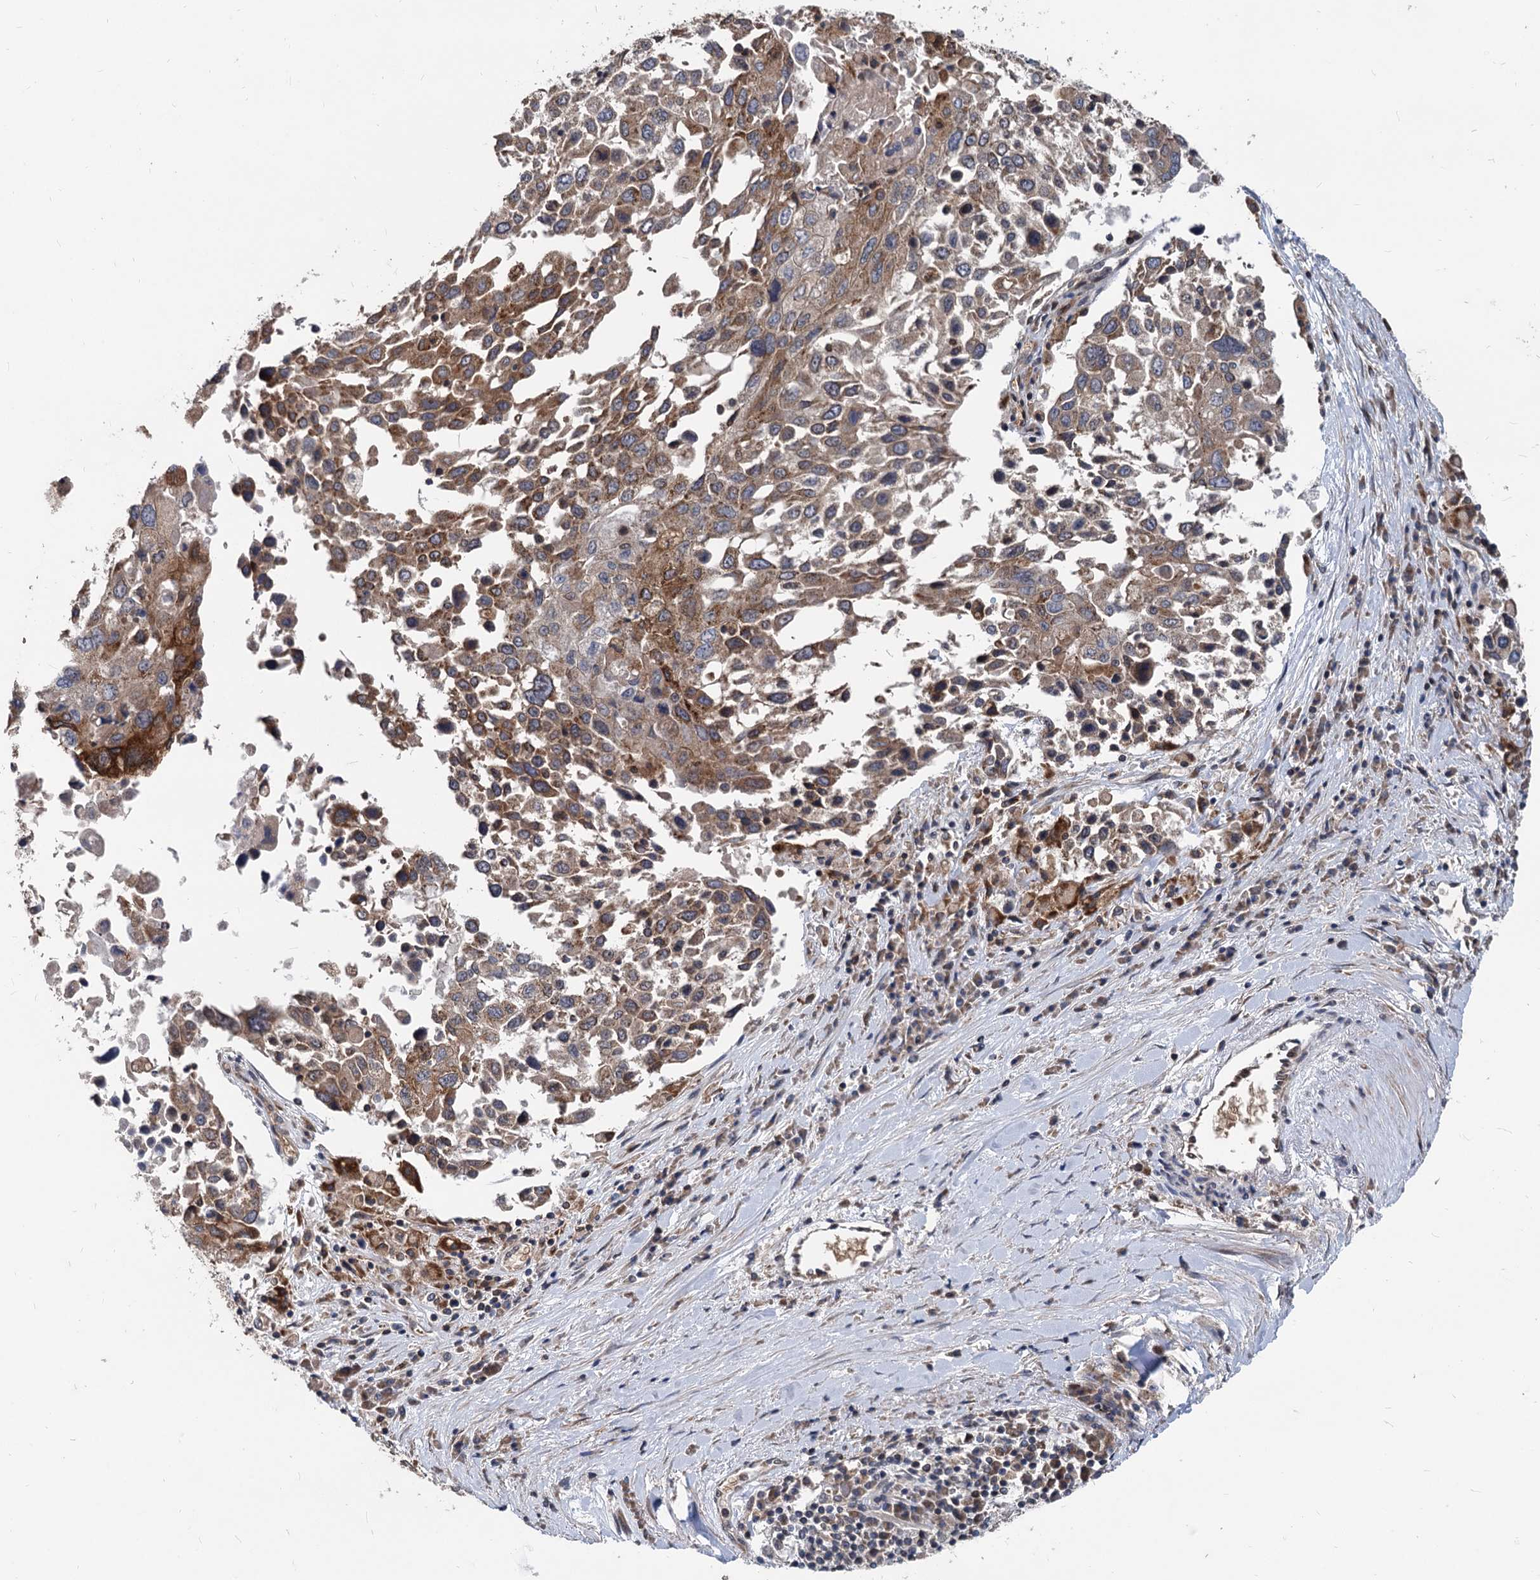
{"staining": {"intensity": "moderate", "quantity": ">75%", "location": "cytoplasmic/membranous"}, "tissue": "lung cancer", "cell_type": "Tumor cells", "image_type": "cancer", "snomed": [{"axis": "morphology", "description": "Squamous cell carcinoma, NOS"}, {"axis": "topography", "description": "Lung"}], "caption": "Lung cancer tissue shows moderate cytoplasmic/membranous staining in approximately >75% of tumor cells", "gene": "STIM1", "patient": {"sex": "male", "age": 65}}